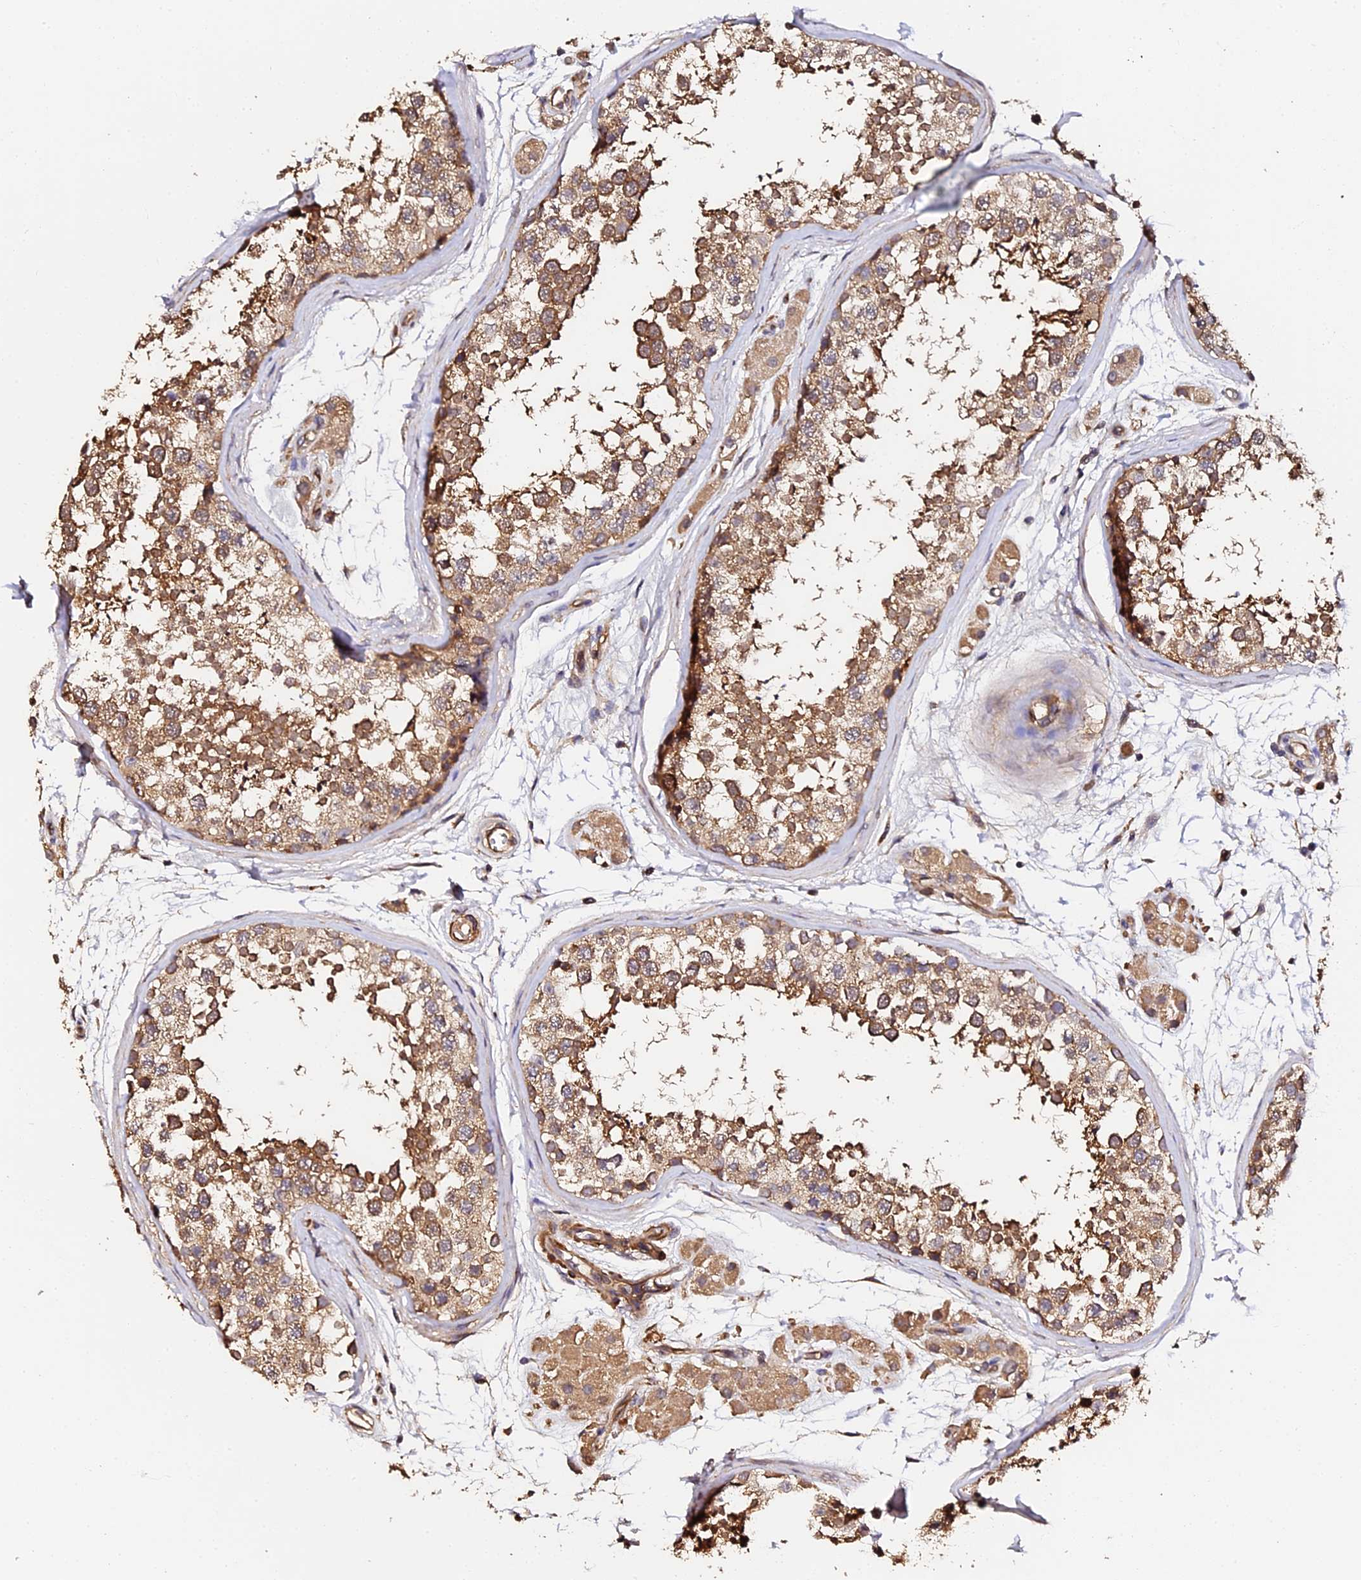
{"staining": {"intensity": "moderate", "quantity": ">75%", "location": "cytoplasmic/membranous"}, "tissue": "testis", "cell_type": "Cells in seminiferous ducts", "image_type": "normal", "snomed": [{"axis": "morphology", "description": "Normal tissue, NOS"}, {"axis": "topography", "description": "Testis"}], "caption": "An IHC micrograph of unremarkable tissue is shown. Protein staining in brown highlights moderate cytoplasmic/membranous positivity in testis within cells in seminiferous ducts.", "gene": "TDO2", "patient": {"sex": "male", "age": 56}}